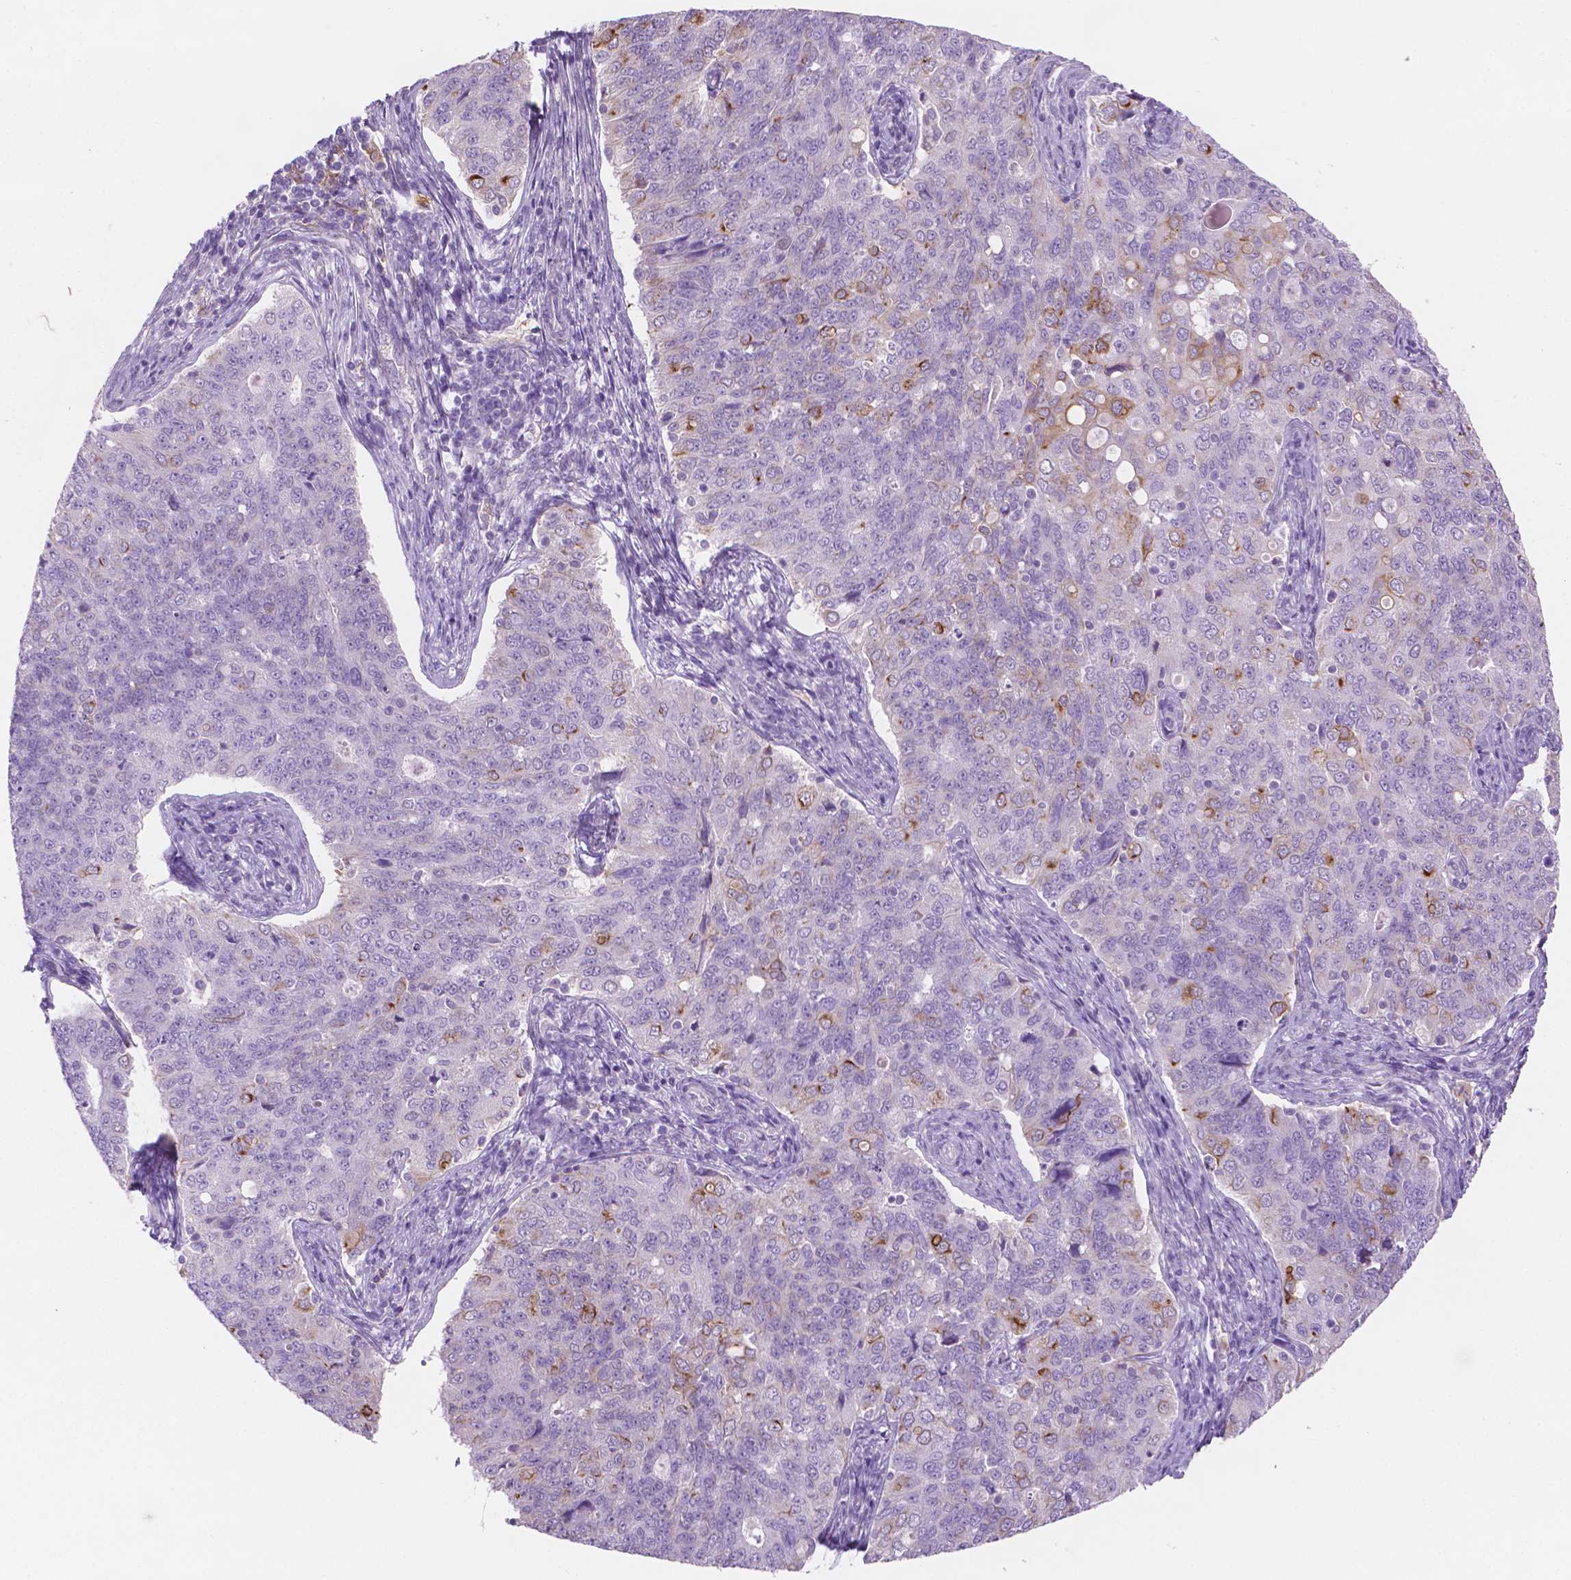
{"staining": {"intensity": "moderate", "quantity": "<25%", "location": "cytoplasmic/membranous"}, "tissue": "endometrial cancer", "cell_type": "Tumor cells", "image_type": "cancer", "snomed": [{"axis": "morphology", "description": "Adenocarcinoma, NOS"}, {"axis": "topography", "description": "Endometrium"}], "caption": "The histopathology image exhibits immunohistochemical staining of endometrial adenocarcinoma. There is moderate cytoplasmic/membranous staining is appreciated in about <25% of tumor cells.", "gene": "EPPK1", "patient": {"sex": "female", "age": 43}}